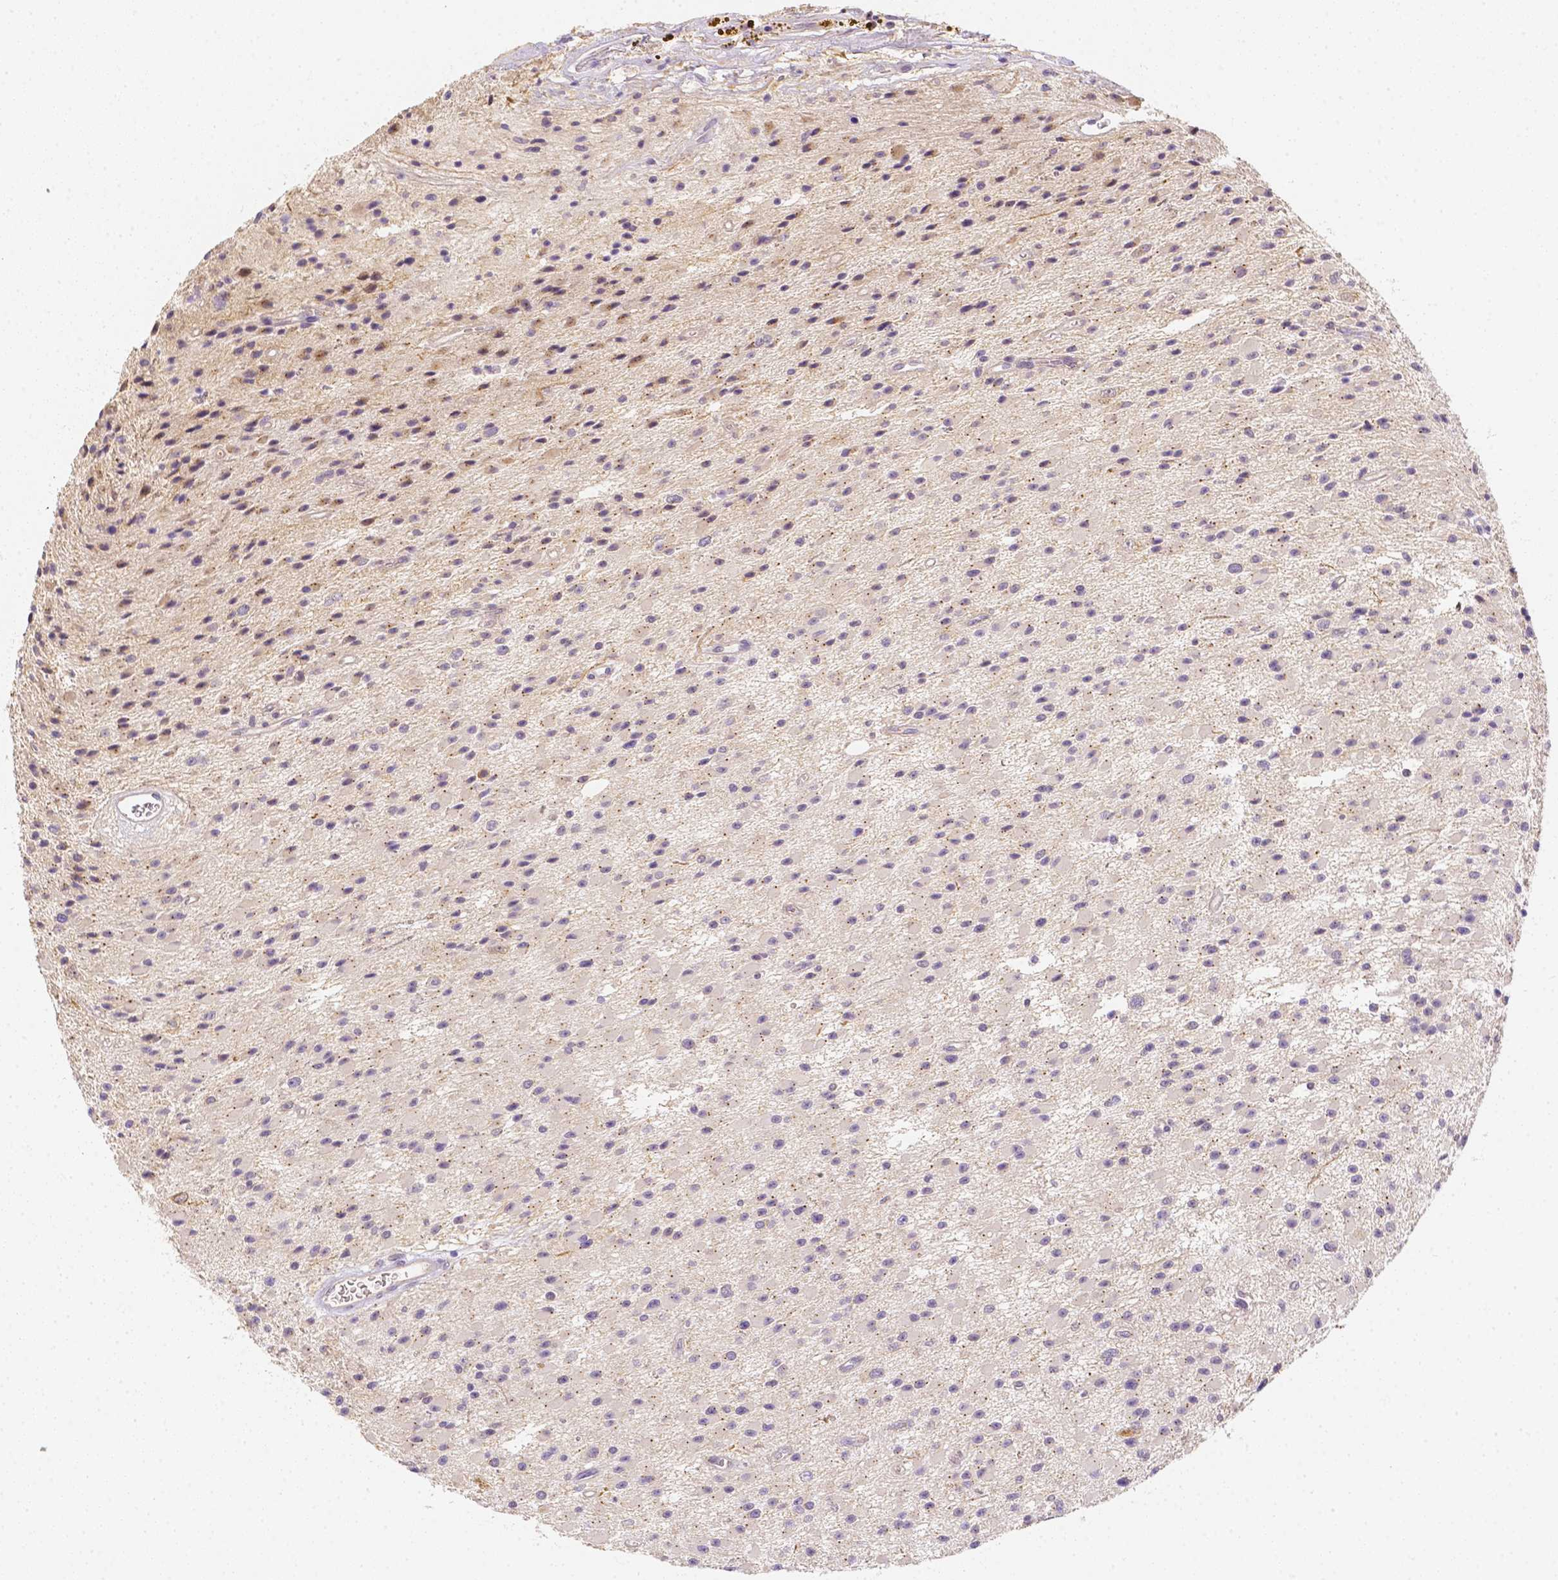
{"staining": {"intensity": "negative", "quantity": "none", "location": "none"}, "tissue": "glioma", "cell_type": "Tumor cells", "image_type": "cancer", "snomed": [{"axis": "morphology", "description": "Glioma, malignant, High grade"}, {"axis": "topography", "description": "Brain"}], "caption": "Tumor cells show no significant protein positivity in malignant high-grade glioma.", "gene": "C10orf67", "patient": {"sex": "male", "age": 29}}